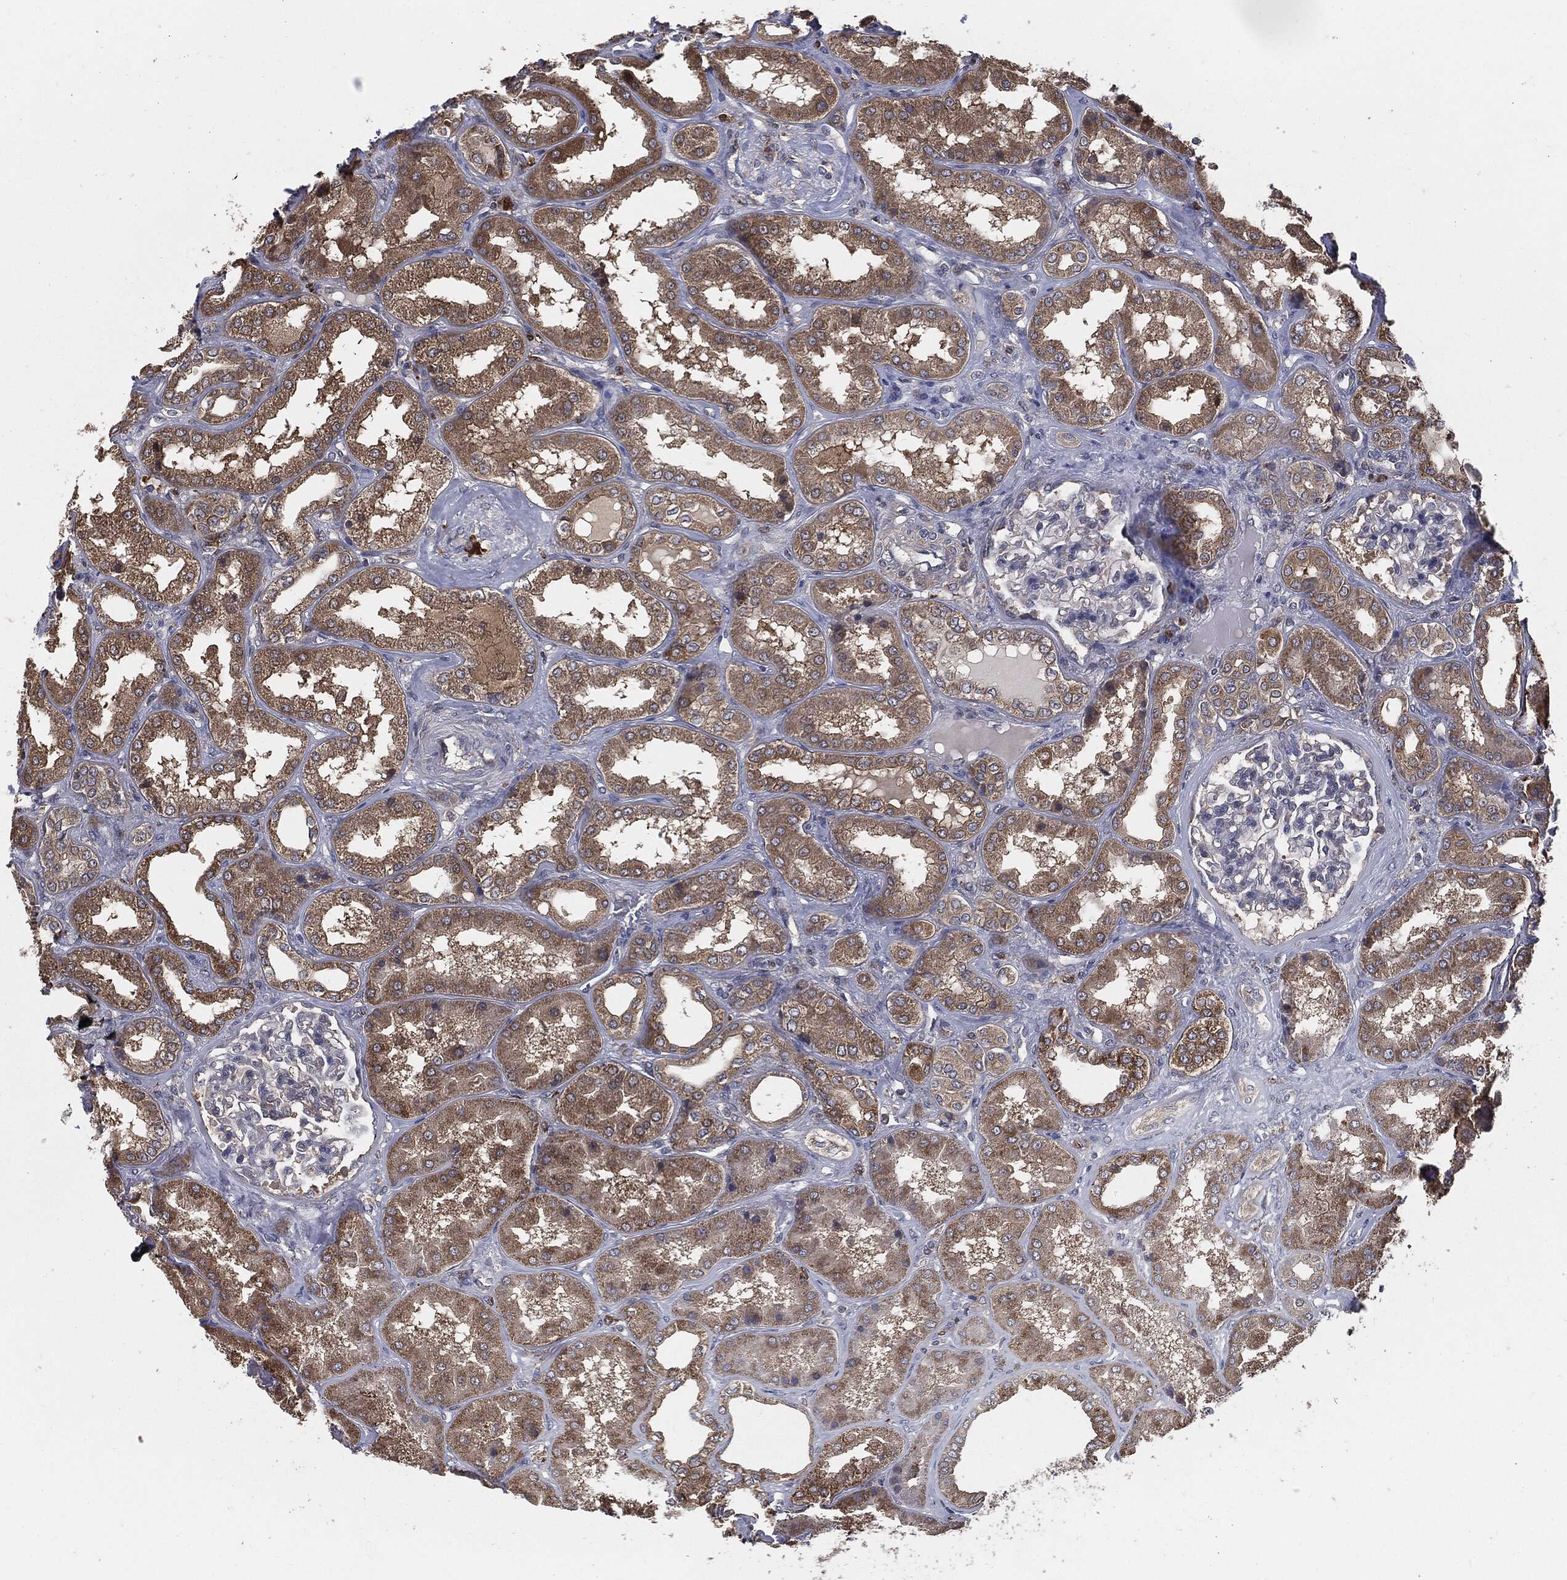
{"staining": {"intensity": "weak", "quantity": "<25%", "location": "cytoplasmic/membranous"}, "tissue": "kidney", "cell_type": "Cells in glomeruli", "image_type": "normal", "snomed": [{"axis": "morphology", "description": "Normal tissue, NOS"}, {"axis": "topography", "description": "Kidney"}], "caption": "Cells in glomeruli show no significant protein staining in normal kidney.", "gene": "PRDX4", "patient": {"sex": "female", "age": 56}}